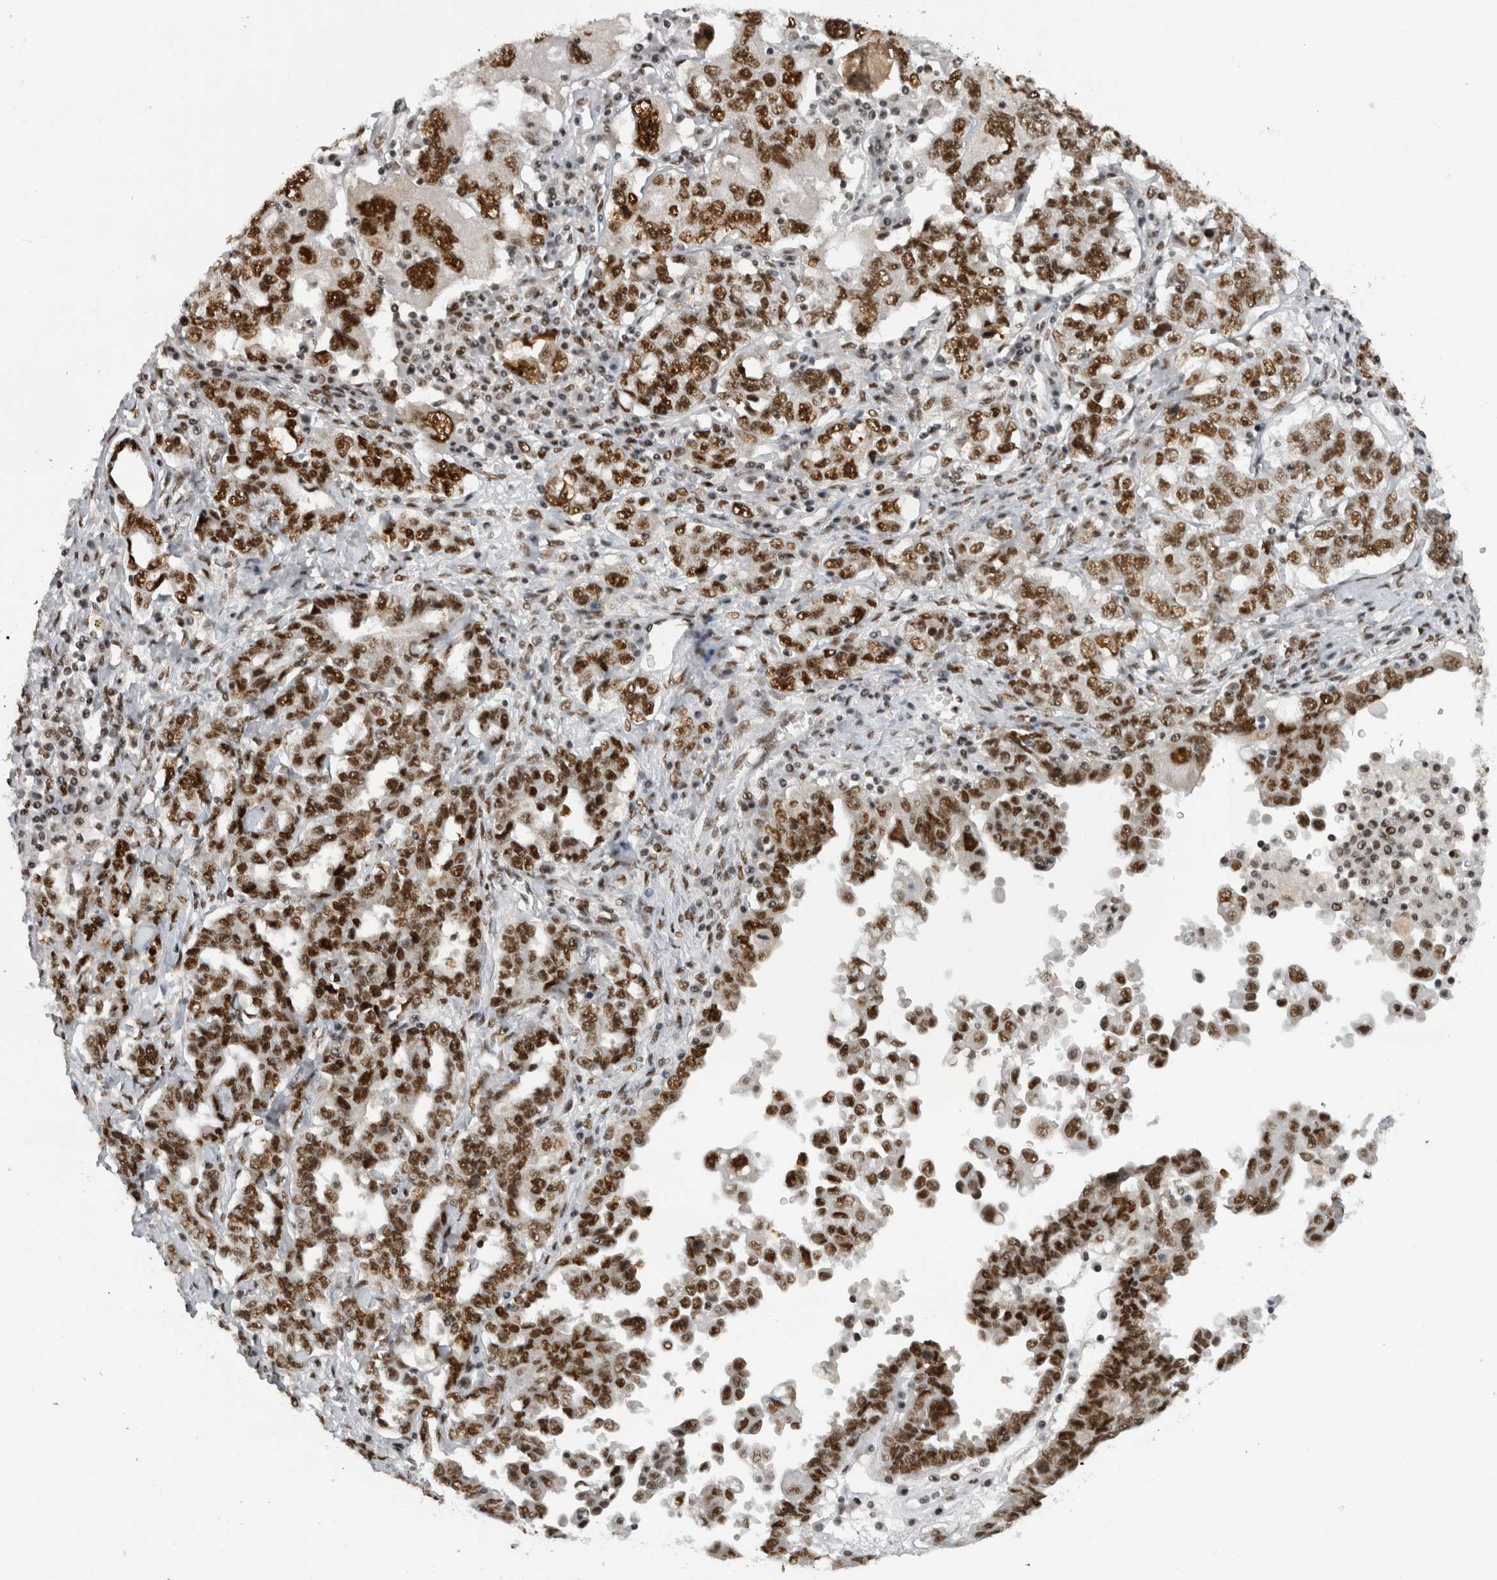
{"staining": {"intensity": "strong", "quantity": ">75%", "location": "nuclear"}, "tissue": "ovarian cancer", "cell_type": "Tumor cells", "image_type": "cancer", "snomed": [{"axis": "morphology", "description": "Carcinoma, endometroid"}, {"axis": "topography", "description": "Ovary"}], "caption": "Tumor cells exhibit strong nuclear positivity in about >75% of cells in ovarian endometroid carcinoma.", "gene": "ZSCAN2", "patient": {"sex": "female", "age": 62}}